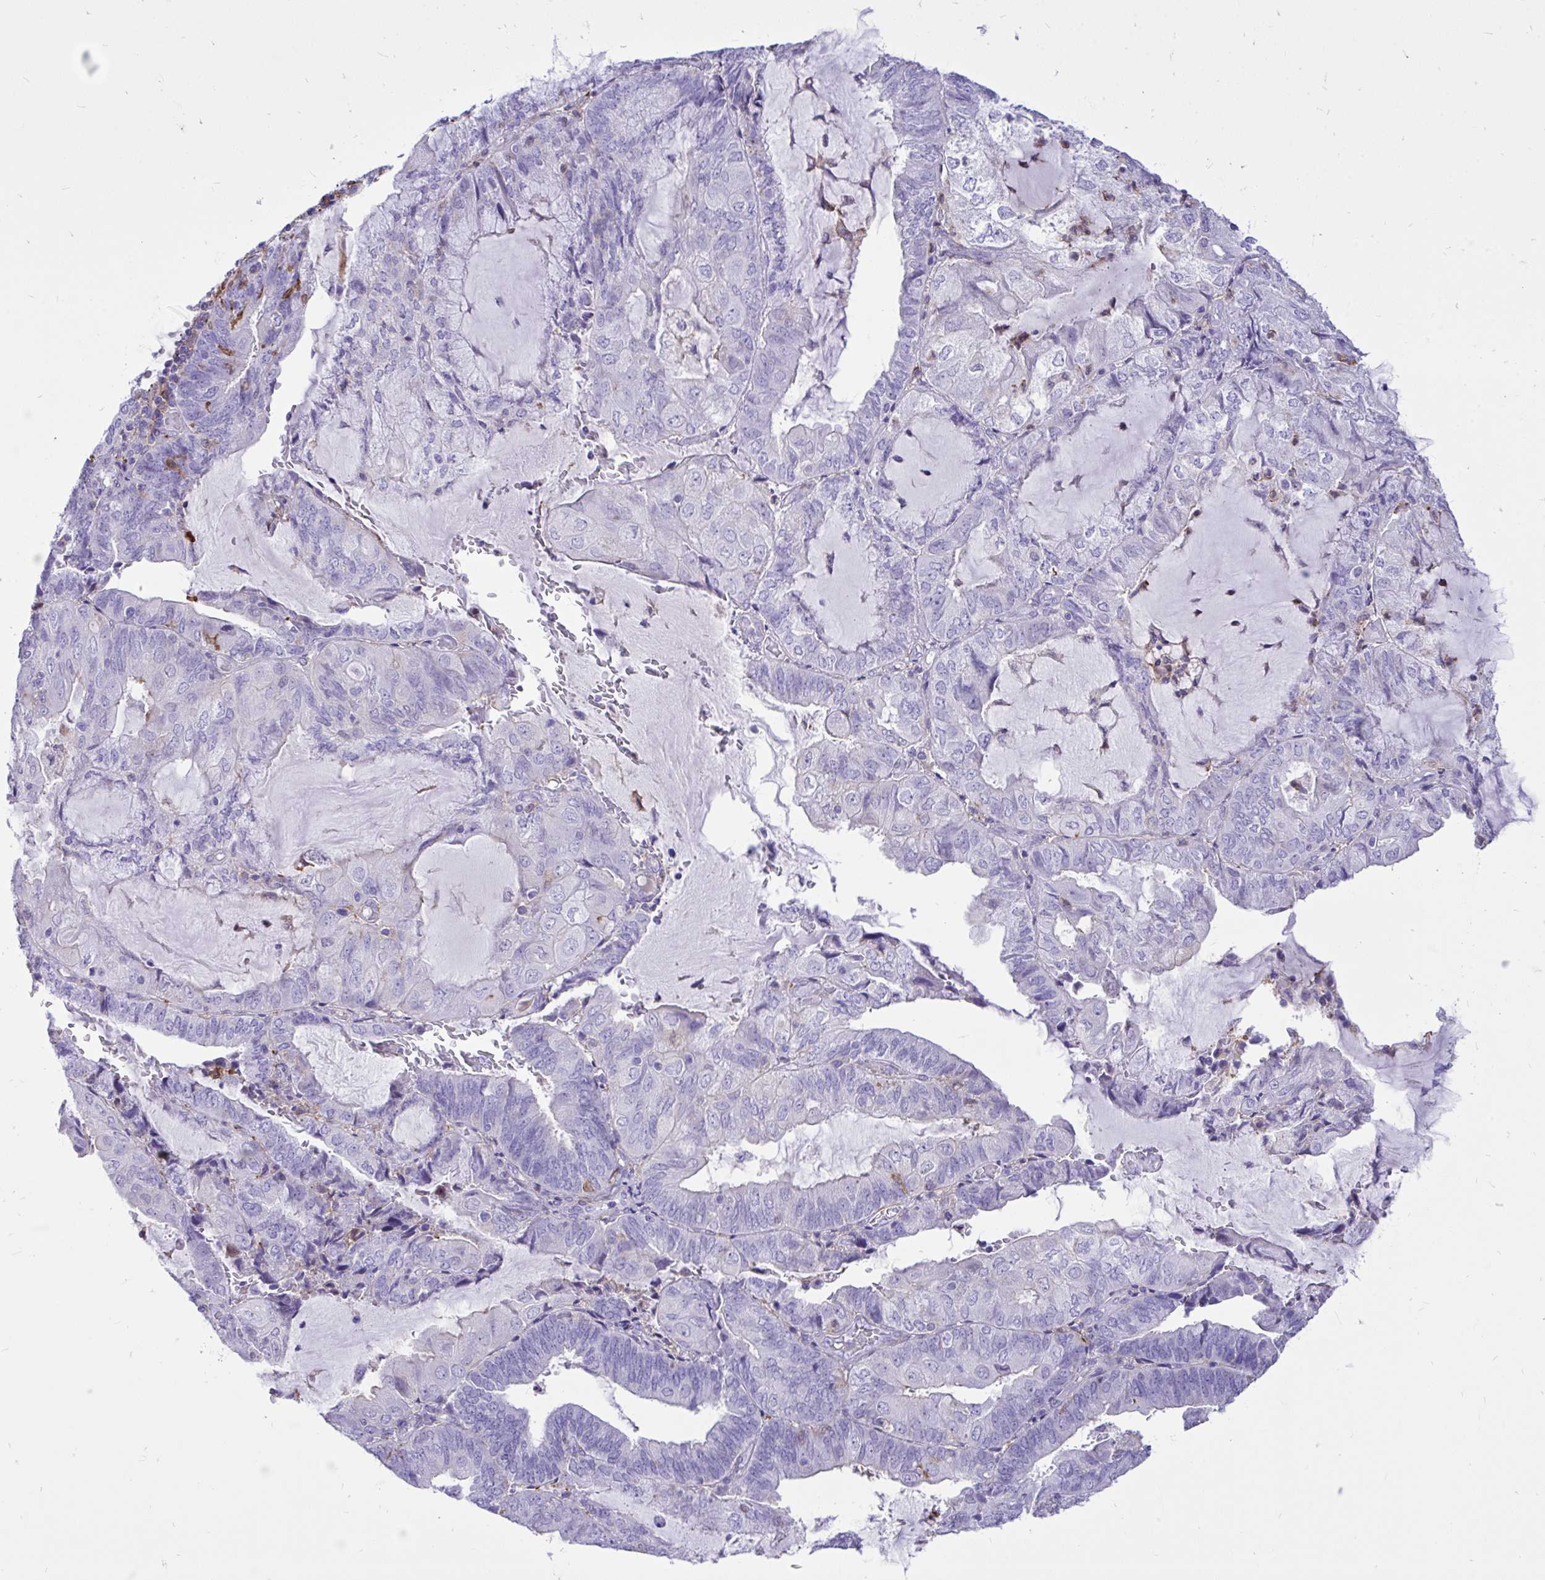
{"staining": {"intensity": "negative", "quantity": "none", "location": "none"}, "tissue": "endometrial cancer", "cell_type": "Tumor cells", "image_type": "cancer", "snomed": [{"axis": "morphology", "description": "Adenocarcinoma, NOS"}, {"axis": "topography", "description": "Endometrium"}], "caption": "Immunohistochemistry (IHC) image of neoplastic tissue: human endometrial cancer stained with DAB reveals no significant protein staining in tumor cells. (Immunohistochemistry, brightfield microscopy, high magnification).", "gene": "TLR7", "patient": {"sex": "female", "age": 81}}